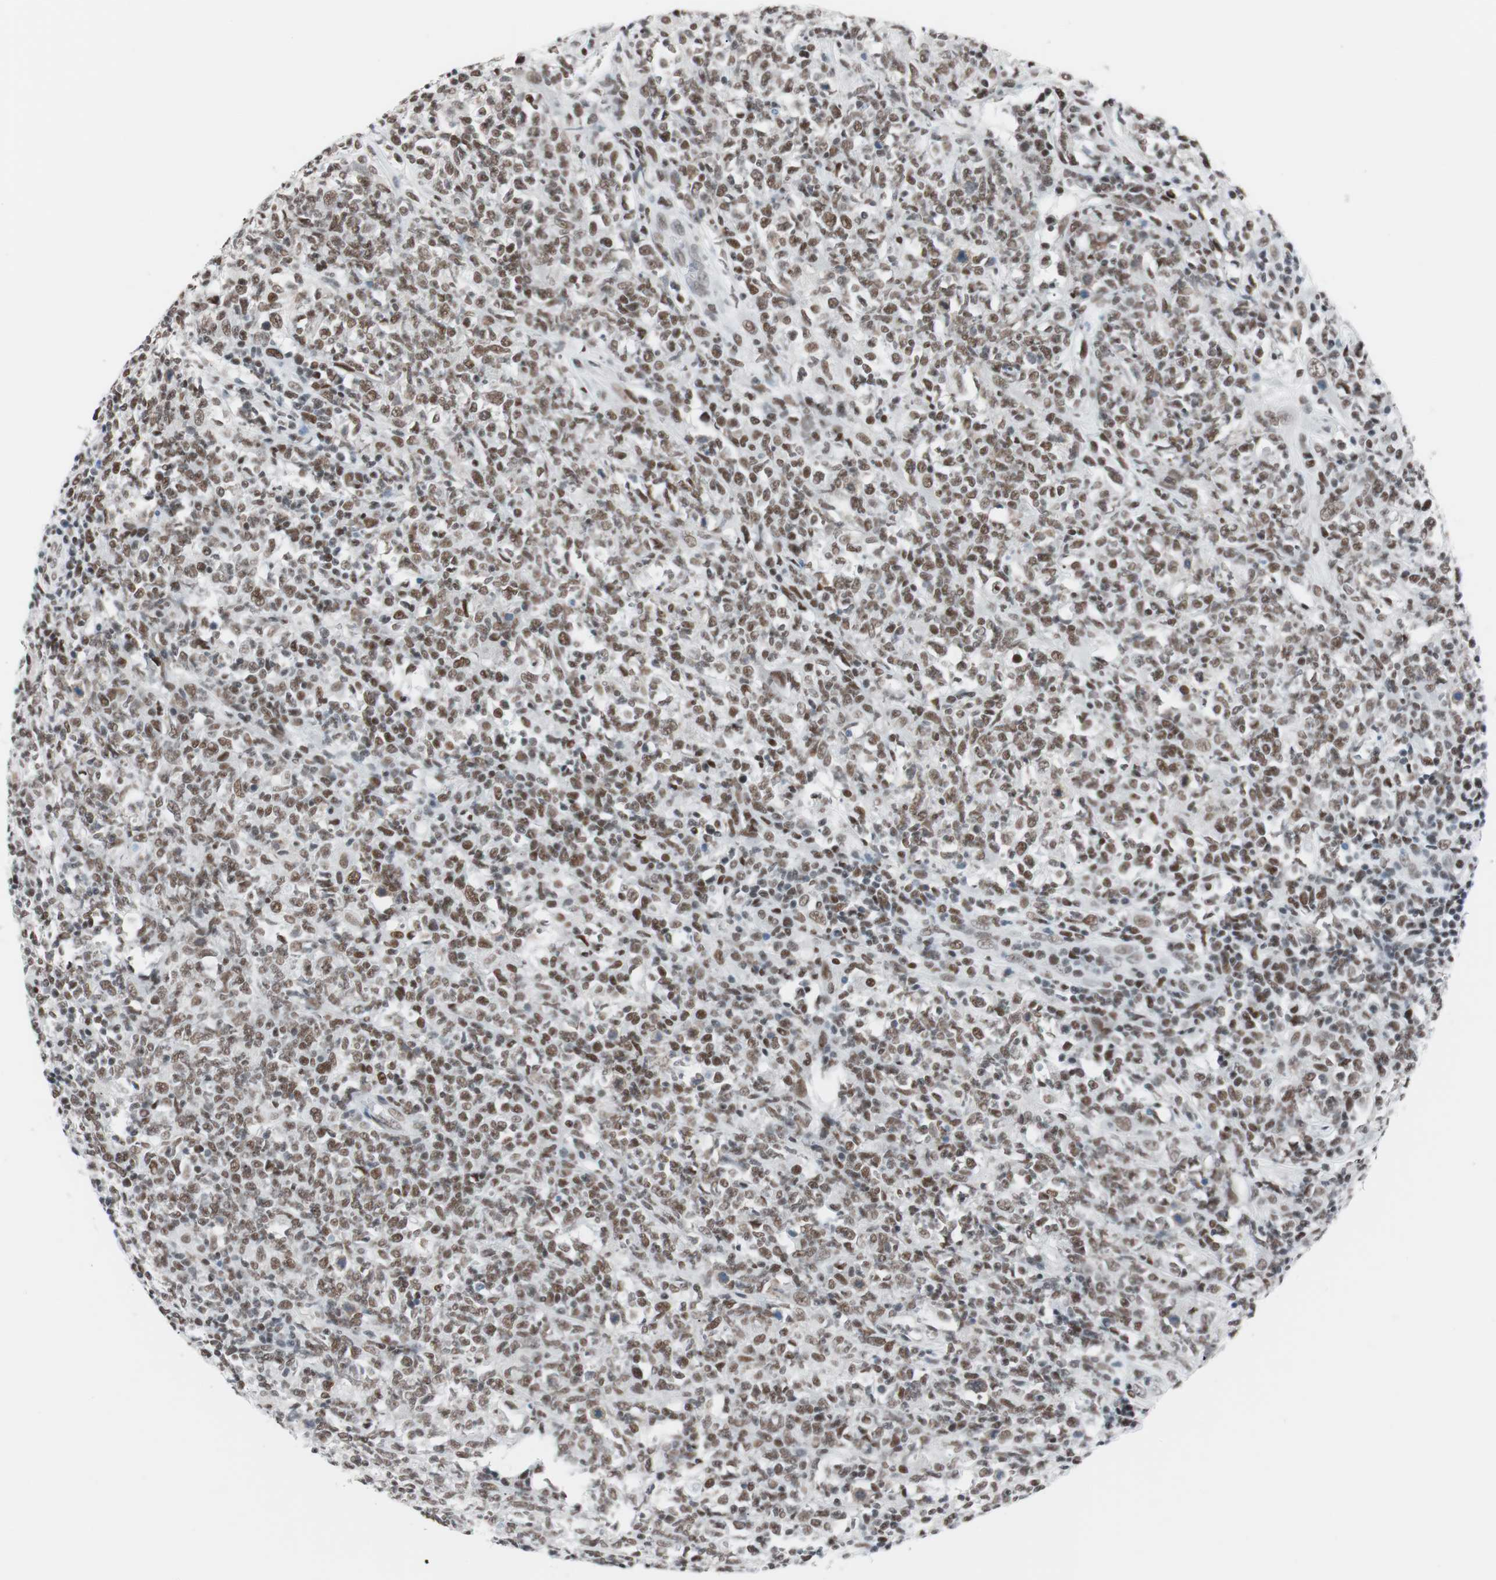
{"staining": {"intensity": "strong", "quantity": ">75%", "location": "nuclear"}, "tissue": "lymphoma", "cell_type": "Tumor cells", "image_type": "cancer", "snomed": [{"axis": "morphology", "description": "Malignant lymphoma, non-Hodgkin's type, High grade"}, {"axis": "topography", "description": "Lymph node"}], "caption": "Malignant lymphoma, non-Hodgkin's type (high-grade) stained with a protein marker demonstrates strong staining in tumor cells.", "gene": "ARID1A", "patient": {"sex": "female", "age": 84}}